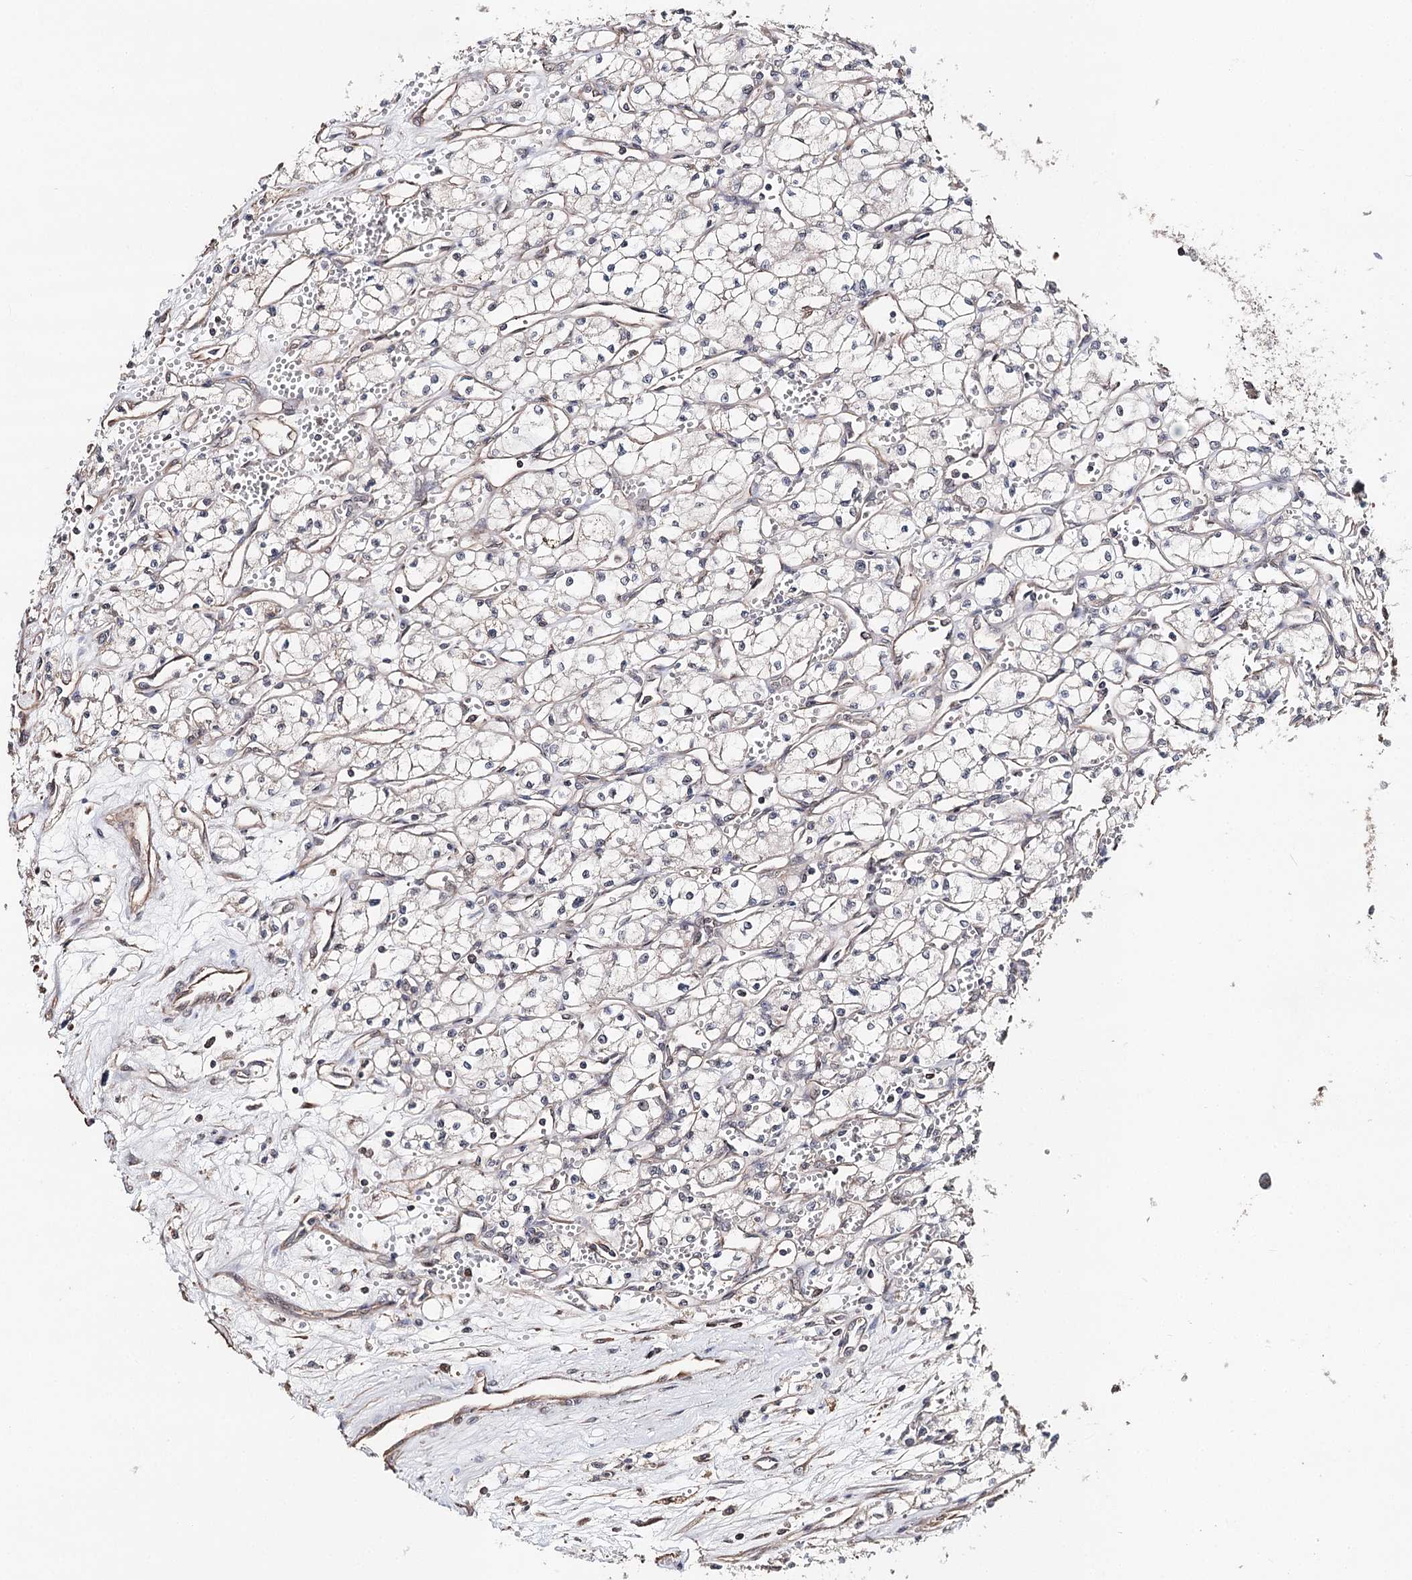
{"staining": {"intensity": "negative", "quantity": "none", "location": "none"}, "tissue": "renal cancer", "cell_type": "Tumor cells", "image_type": "cancer", "snomed": [{"axis": "morphology", "description": "Adenocarcinoma, NOS"}, {"axis": "topography", "description": "Kidney"}], "caption": "Immunohistochemistry of renal adenocarcinoma reveals no staining in tumor cells. The staining was performed using DAB (3,3'-diaminobenzidine) to visualize the protein expression in brown, while the nuclei were stained in blue with hematoxylin (Magnification: 20x).", "gene": "NOPCHAP1", "patient": {"sex": "male", "age": 59}}